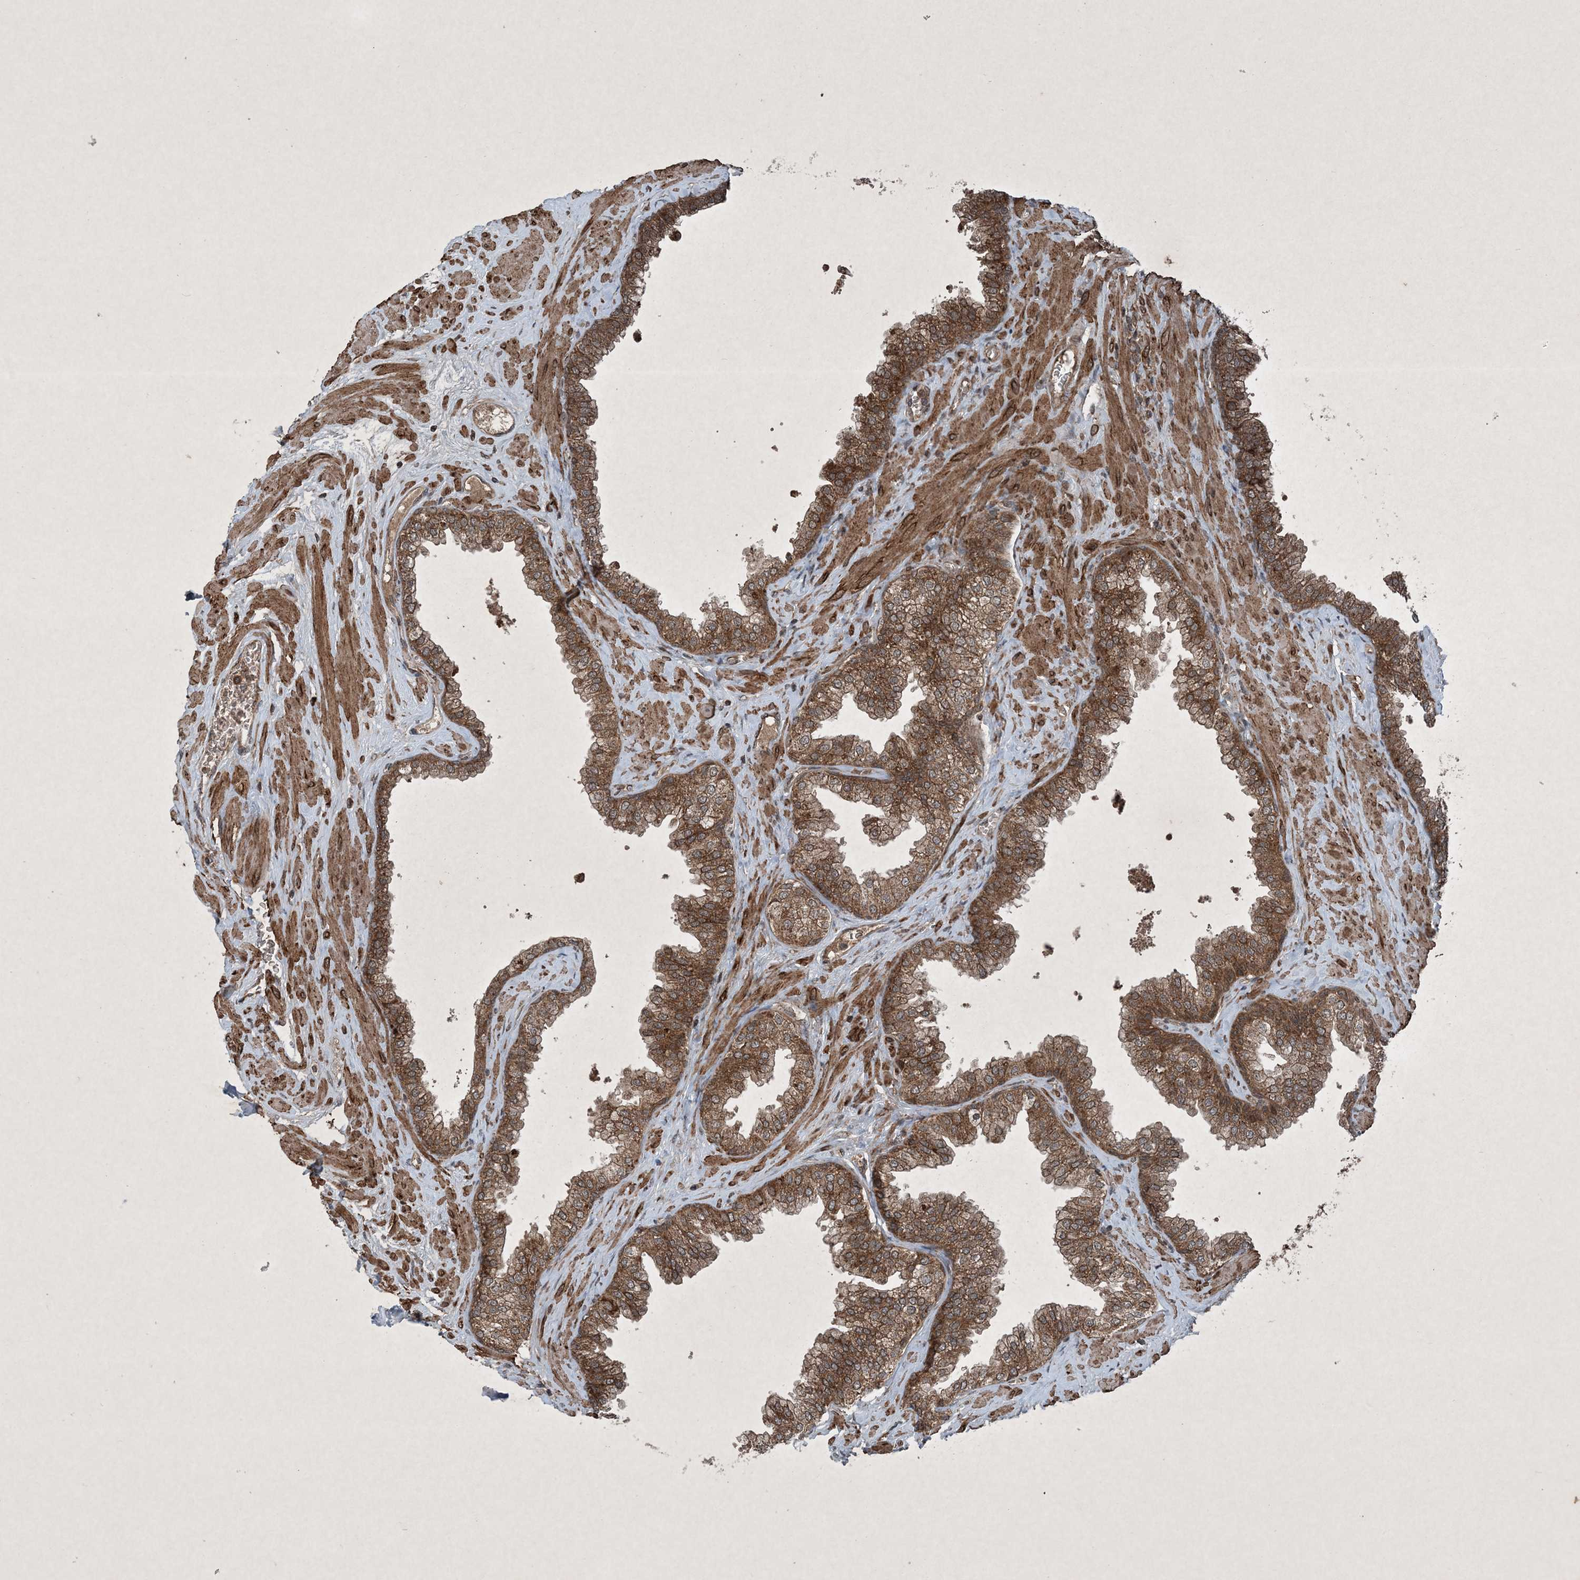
{"staining": {"intensity": "strong", "quantity": ">75%", "location": "cytoplasmic/membranous"}, "tissue": "prostate", "cell_type": "Glandular cells", "image_type": "normal", "snomed": [{"axis": "morphology", "description": "Normal tissue, NOS"}, {"axis": "morphology", "description": "Urothelial carcinoma, Low grade"}, {"axis": "topography", "description": "Urinary bladder"}, {"axis": "topography", "description": "Prostate"}], "caption": "Benign prostate shows strong cytoplasmic/membranous expression in approximately >75% of glandular cells The staining is performed using DAB brown chromogen to label protein expression. The nuclei are counter-stained blue using hematoxylin..", "gene": "GNG5", "patient": {"sex": "male", "age": 60}}